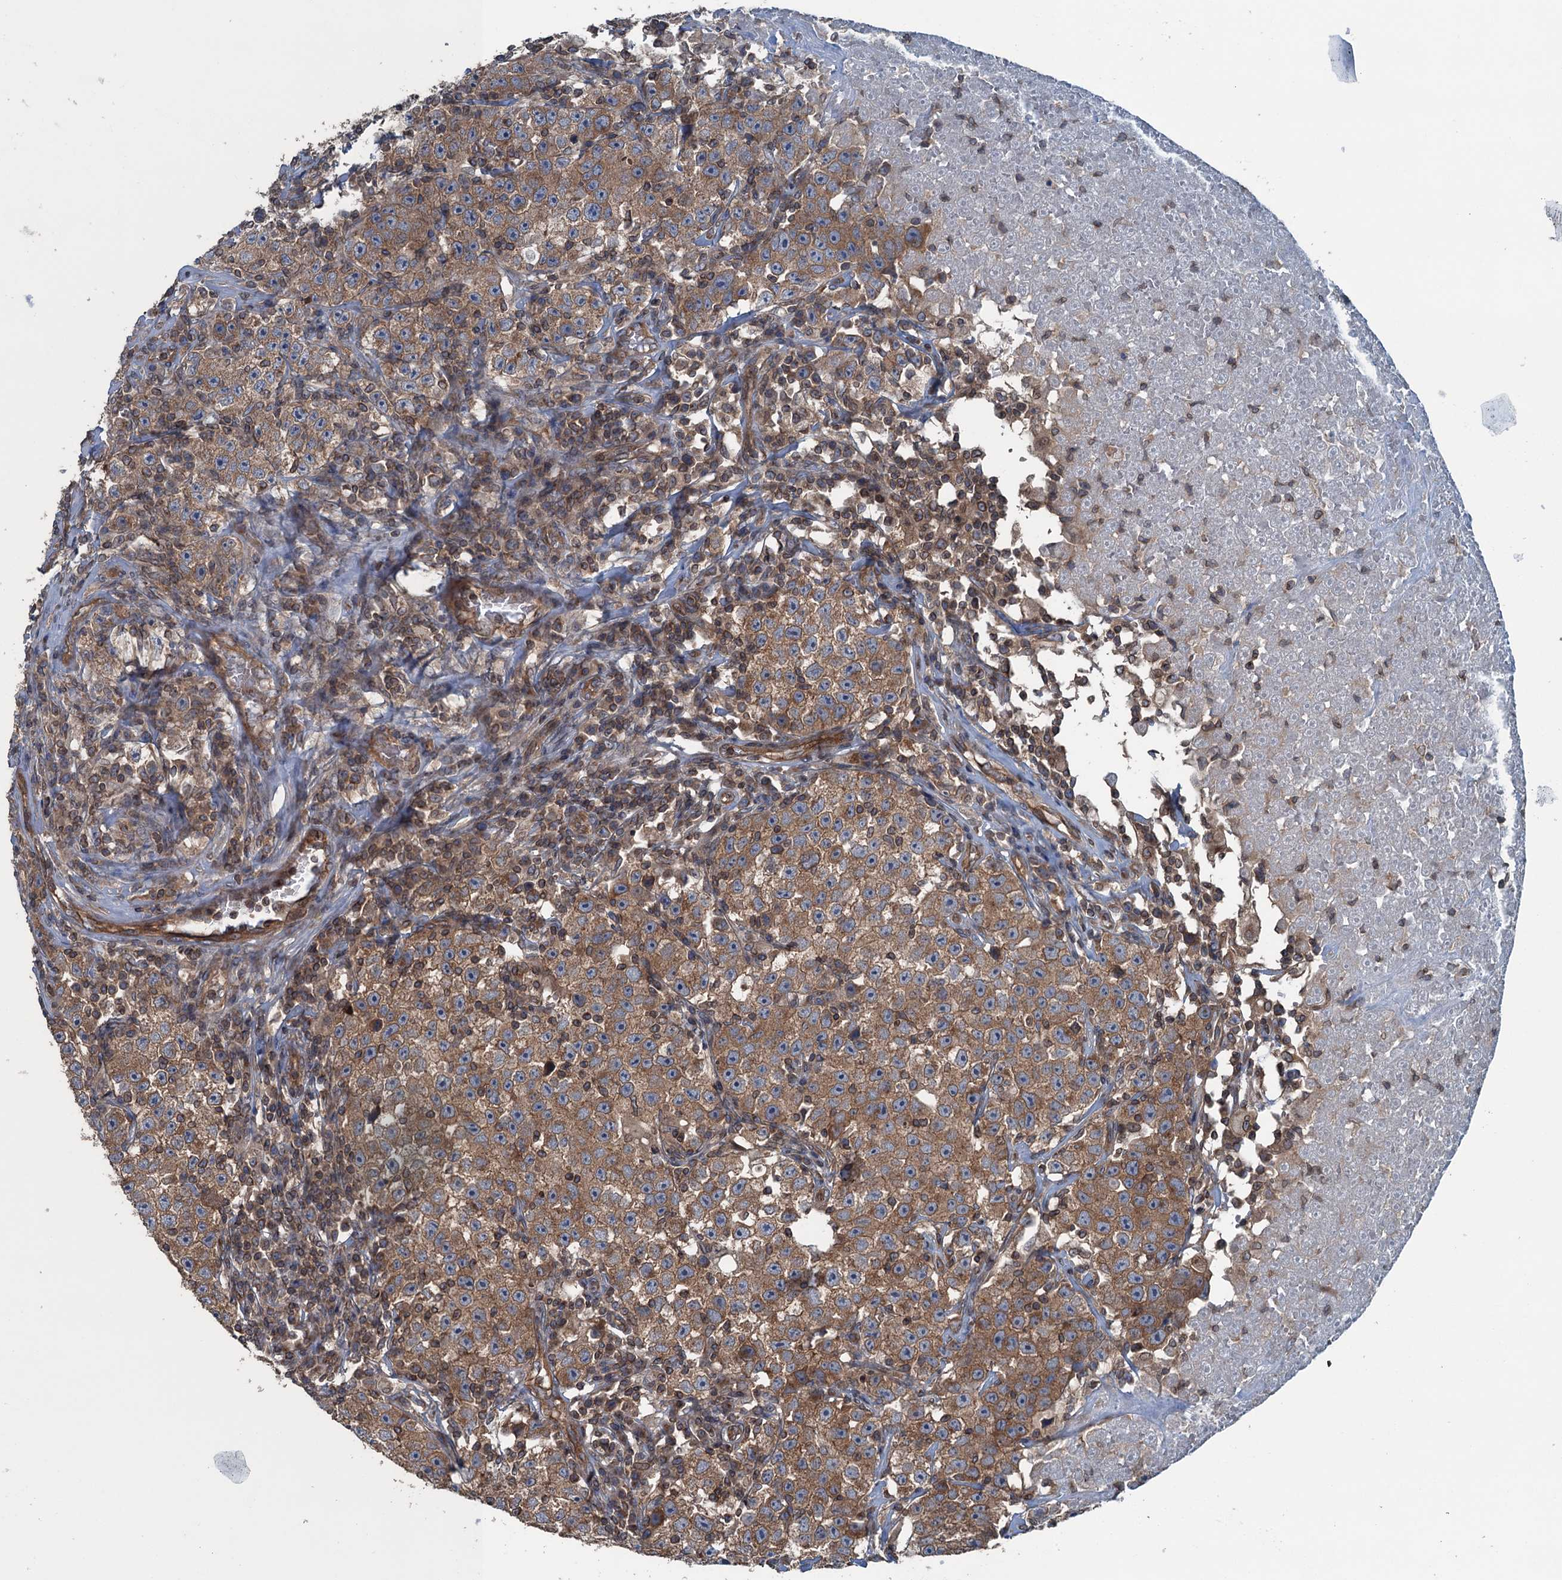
{"staining": {"intensity": "moderate", "quantity": ">75%", "location": "cytoplasmic/membranous"}, "tissue": "testis cancer", "cell_type": "Tumor cells", "image_type": "cancer", "snomed": [{"axis": "morphology", "description": "Seminoma, NOS"}, {"axis": "topography", "description": "Testis"}], "caption": "Tumor cells show medium levels of moderate cytoplasmic/membranous positivity in about >75% of cells in testis seminoma. (Stains: DAB in brown, nuclei in blue, Microscopy: brightfield microscopy at high magnification).", "gene": "TRAPPC8", "patient": {"sex": "male", "age": 22}}